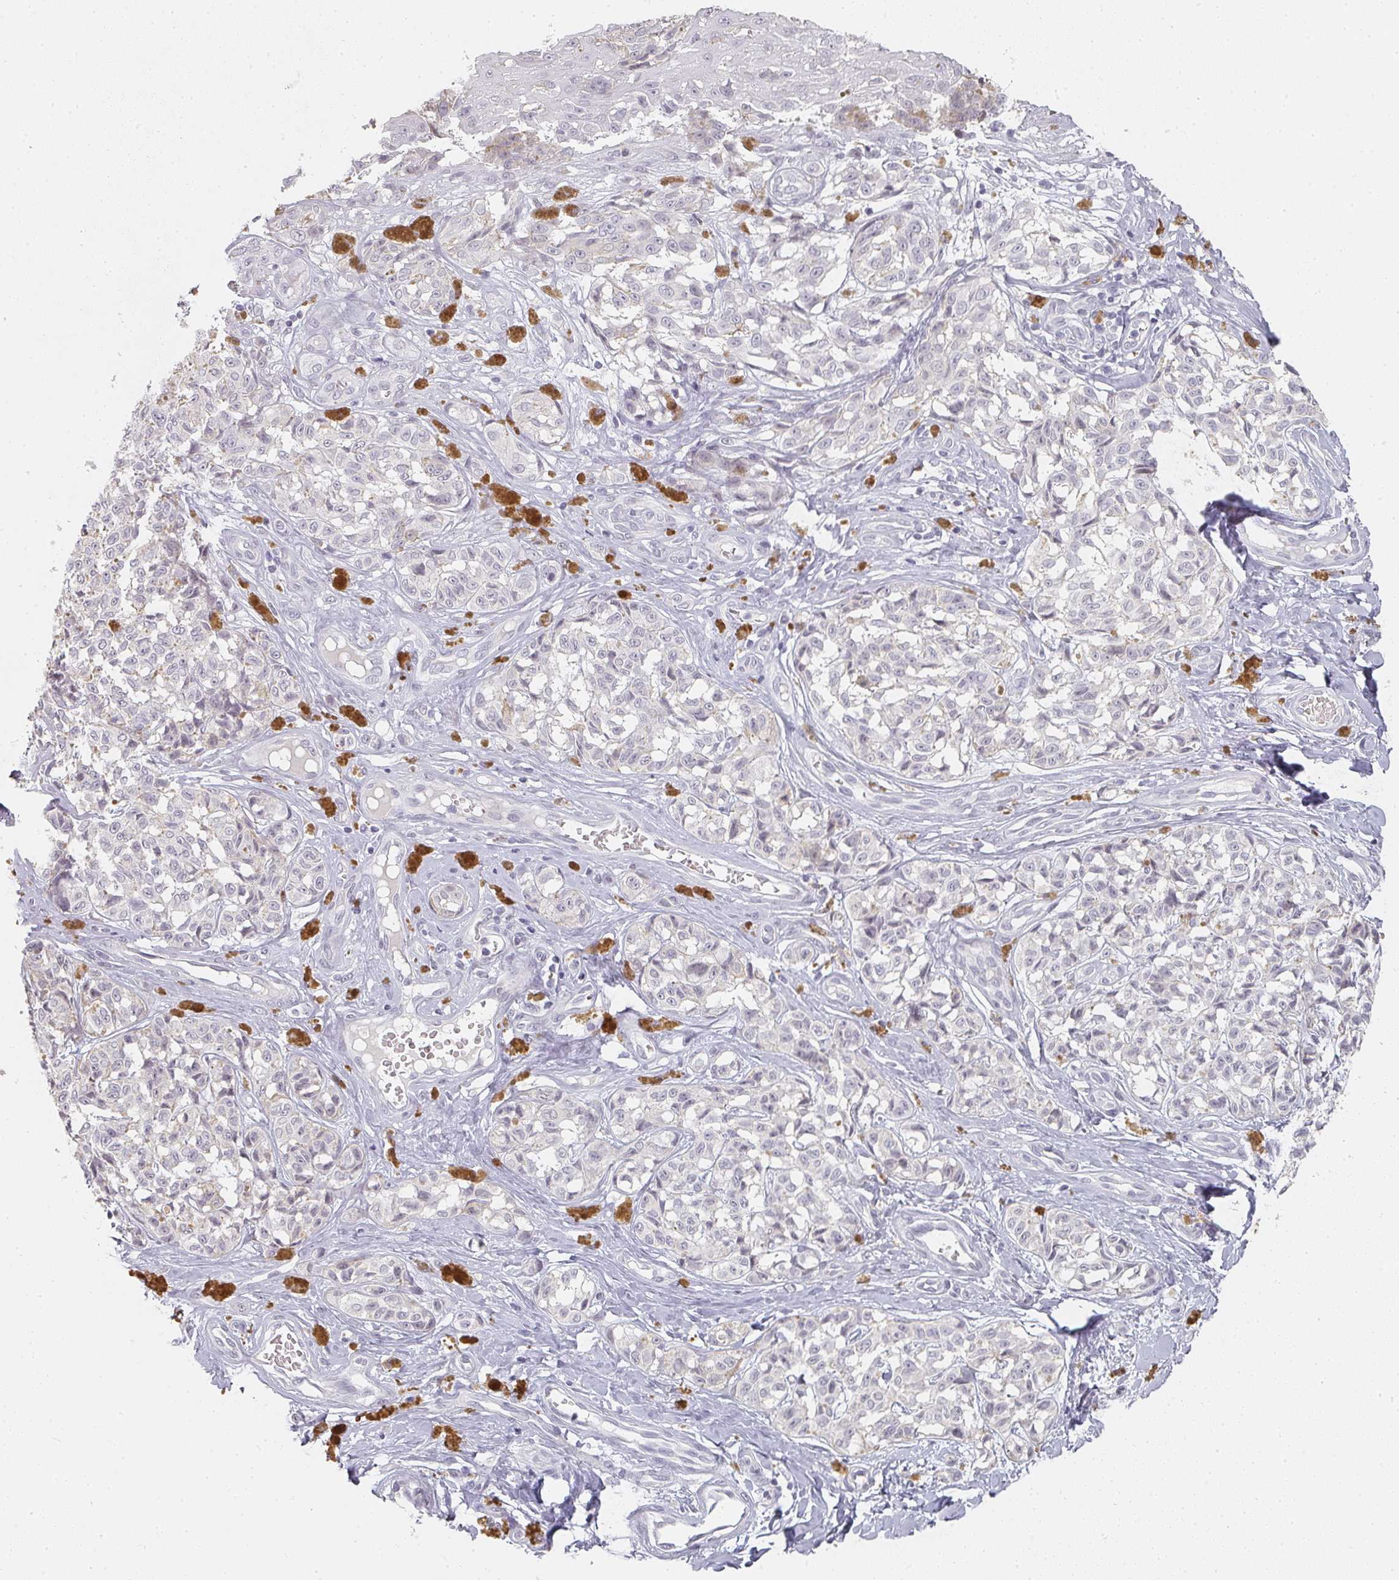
{"staining": {"intensity": "negative", "quantity": "none", "location": "none"}, "tissue": "melanoma", "cell_type": "Tumor cells", "image_type": "cancer", "snomed": [{"axis": "morphology", "description": "Malignant melanoma, NOS"}, {"axis": "topography", "description": "Skin"}], "caption": "Tumor cells show no significant protein staining in malignant melanoma. (DAB (3,3'-diaminobenzidine) IHC with hematoxylin counter stain).", "gene": "SHISA2", "patient": {"sex": "female", "age": 65}}